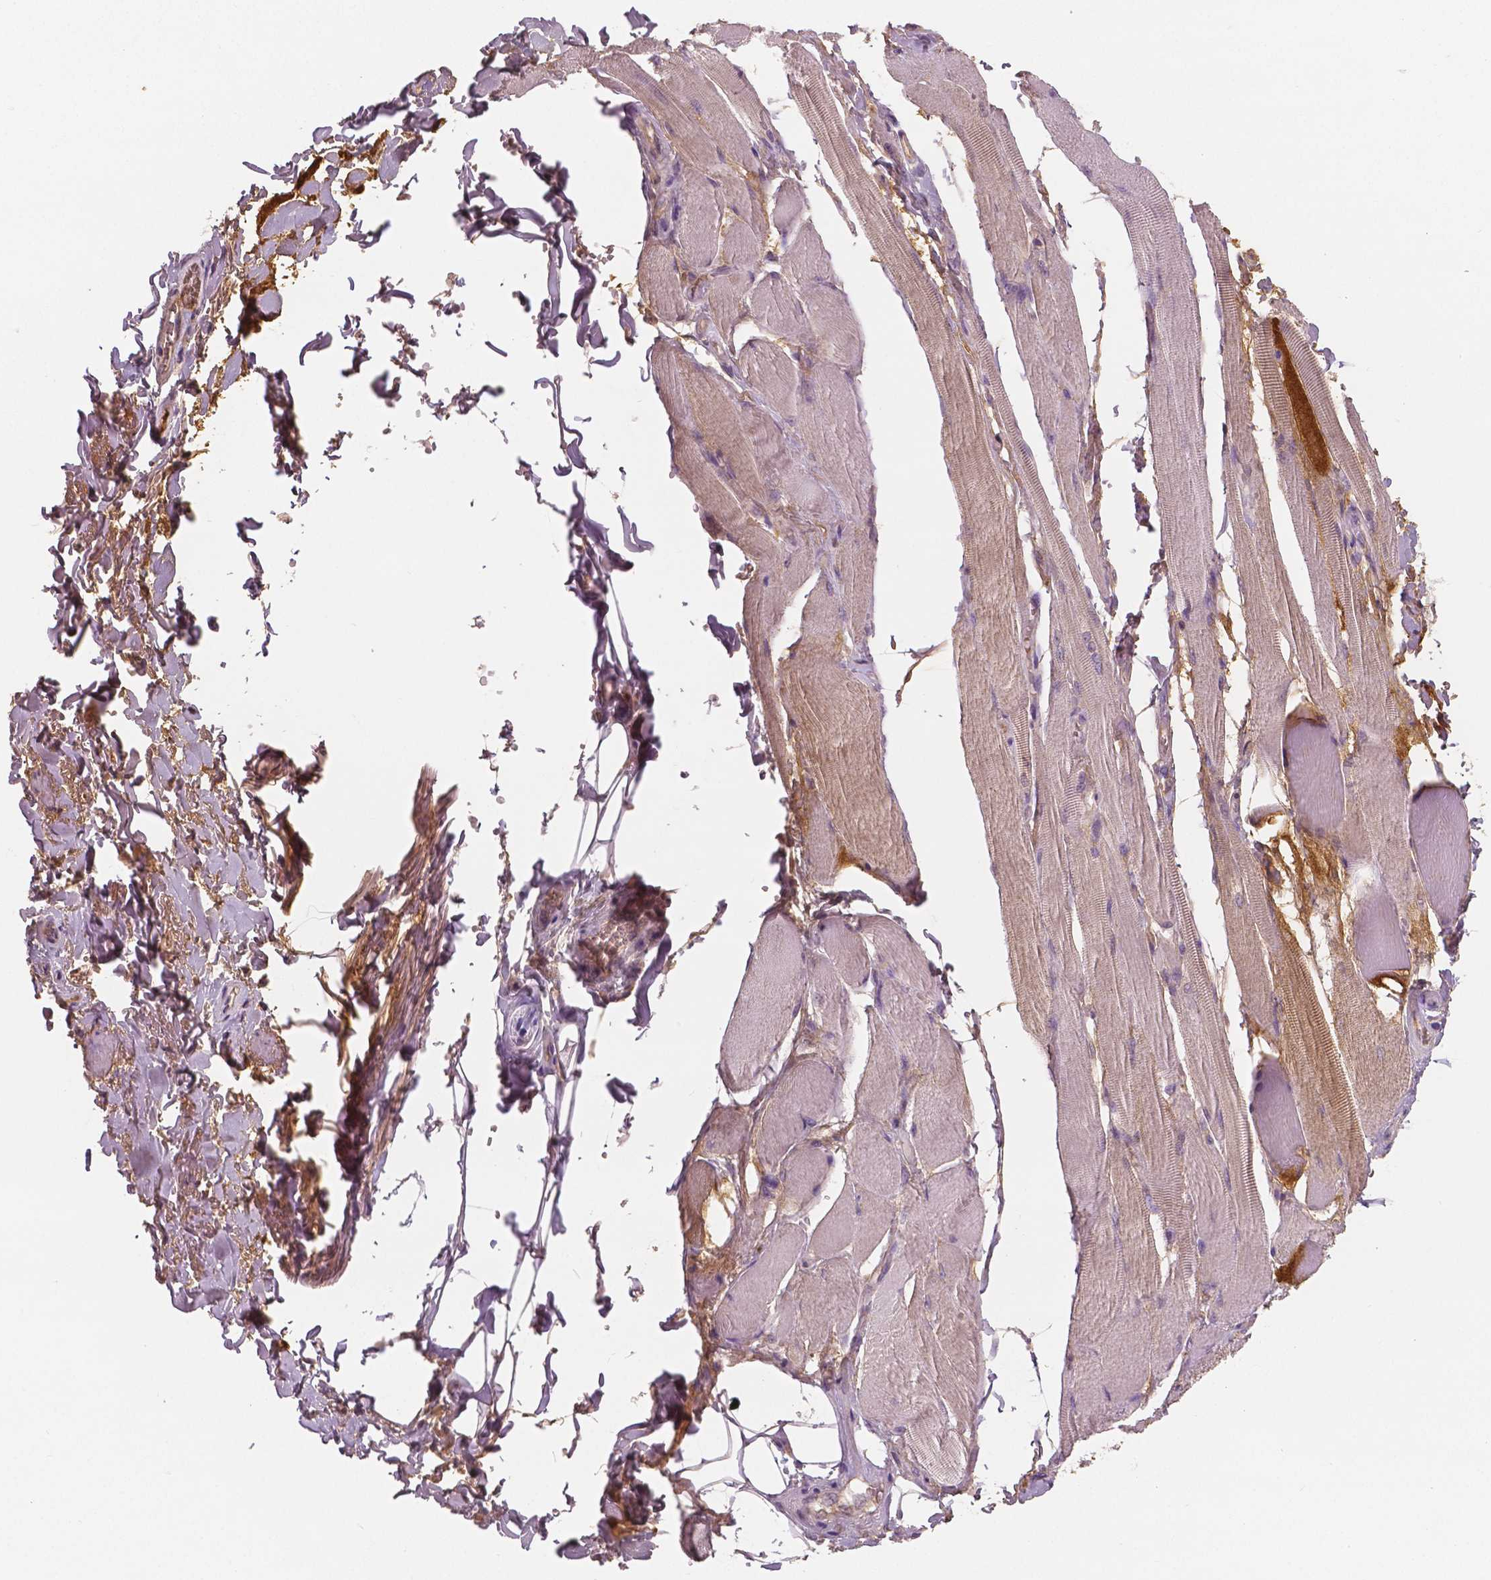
{"staining": {"intensity": "negative", "quantity": "none", "location": "none"}, "tissue": "skeletal muscle", "cell_type": "Myocytes", "image_type": "normal", "snomed": [{"axis": "morphology", "description": "Normal tissue, NOS"}, {"axis": "topography", "description": "Skeletal muscle"}, {"axis": "topography", "description": "Anal"}, {"axis": "topography", "description": "Peripheral nerve tissue"}], "caption": "Micrograph shows no significant protein staining in myocytes of benign skeletal muscle. The staining is performed using DAB brown chromogen with nuclei counter-stained in using hematoxylin.", "gene": "APOA4", "patient": {"sex": "male", "age": 53}}